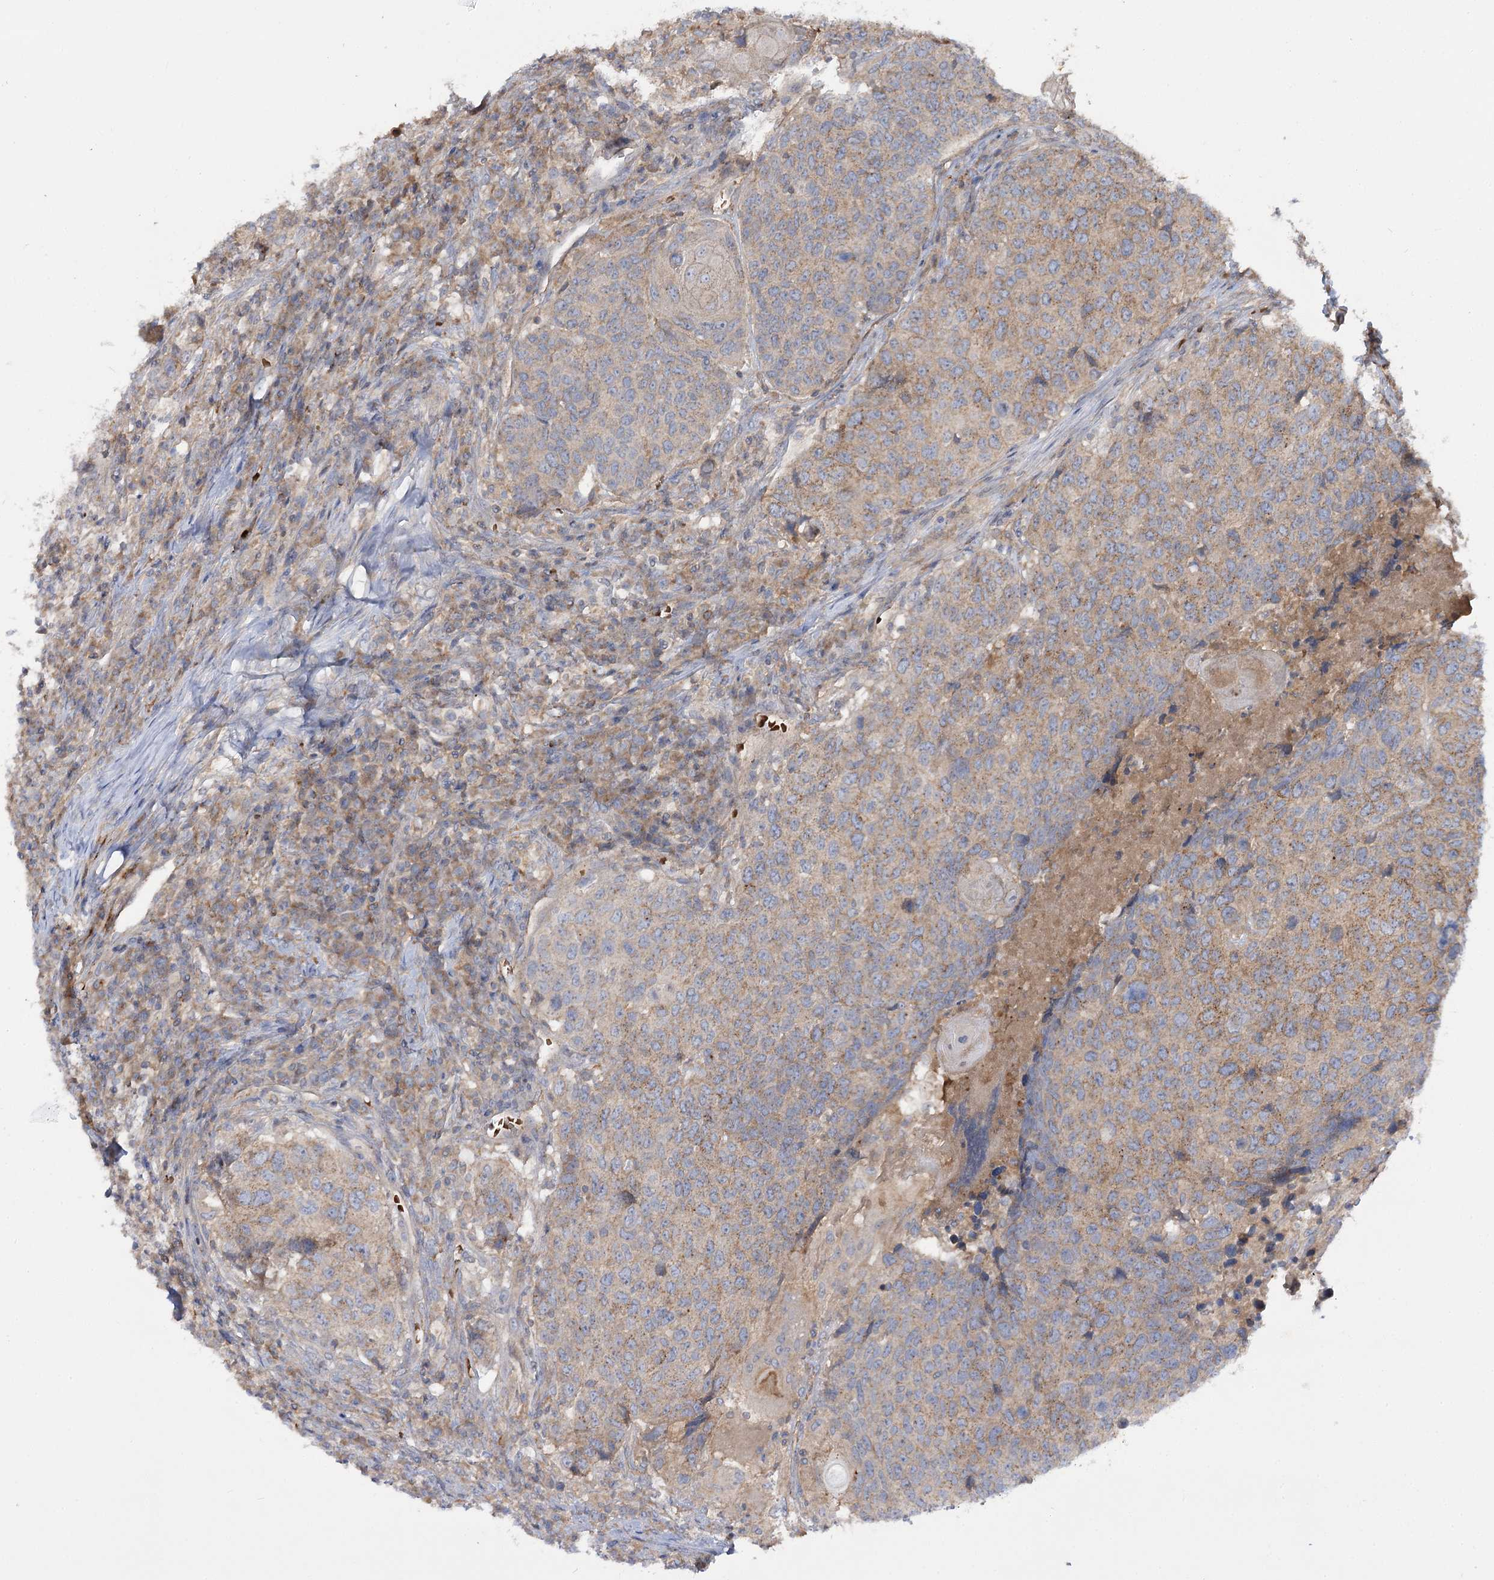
{"staining": {"intensity": "weak", "quantity": ">75%", "location": "cytoplasmic/membranous"}, "tissue": "head and neck cancer", "cell_type": "Tumor cells", "image_type": "cancer", "snomed": [{"axis": "morphology", "description": "Squamous cell carcinoma, NOS"}, {"axis": "topography", "description": "Head-Neck"}], "caption": "IHC photomicrograph of human squamous cell carcinoma (head and neck) stained for a protein (brown), which shows low levels of weak cytoplasmic/membranous positivity in about >75% of tumor cells.", "gene": "KIAA0825", "patient": {"sex": "male", "age": 66}}